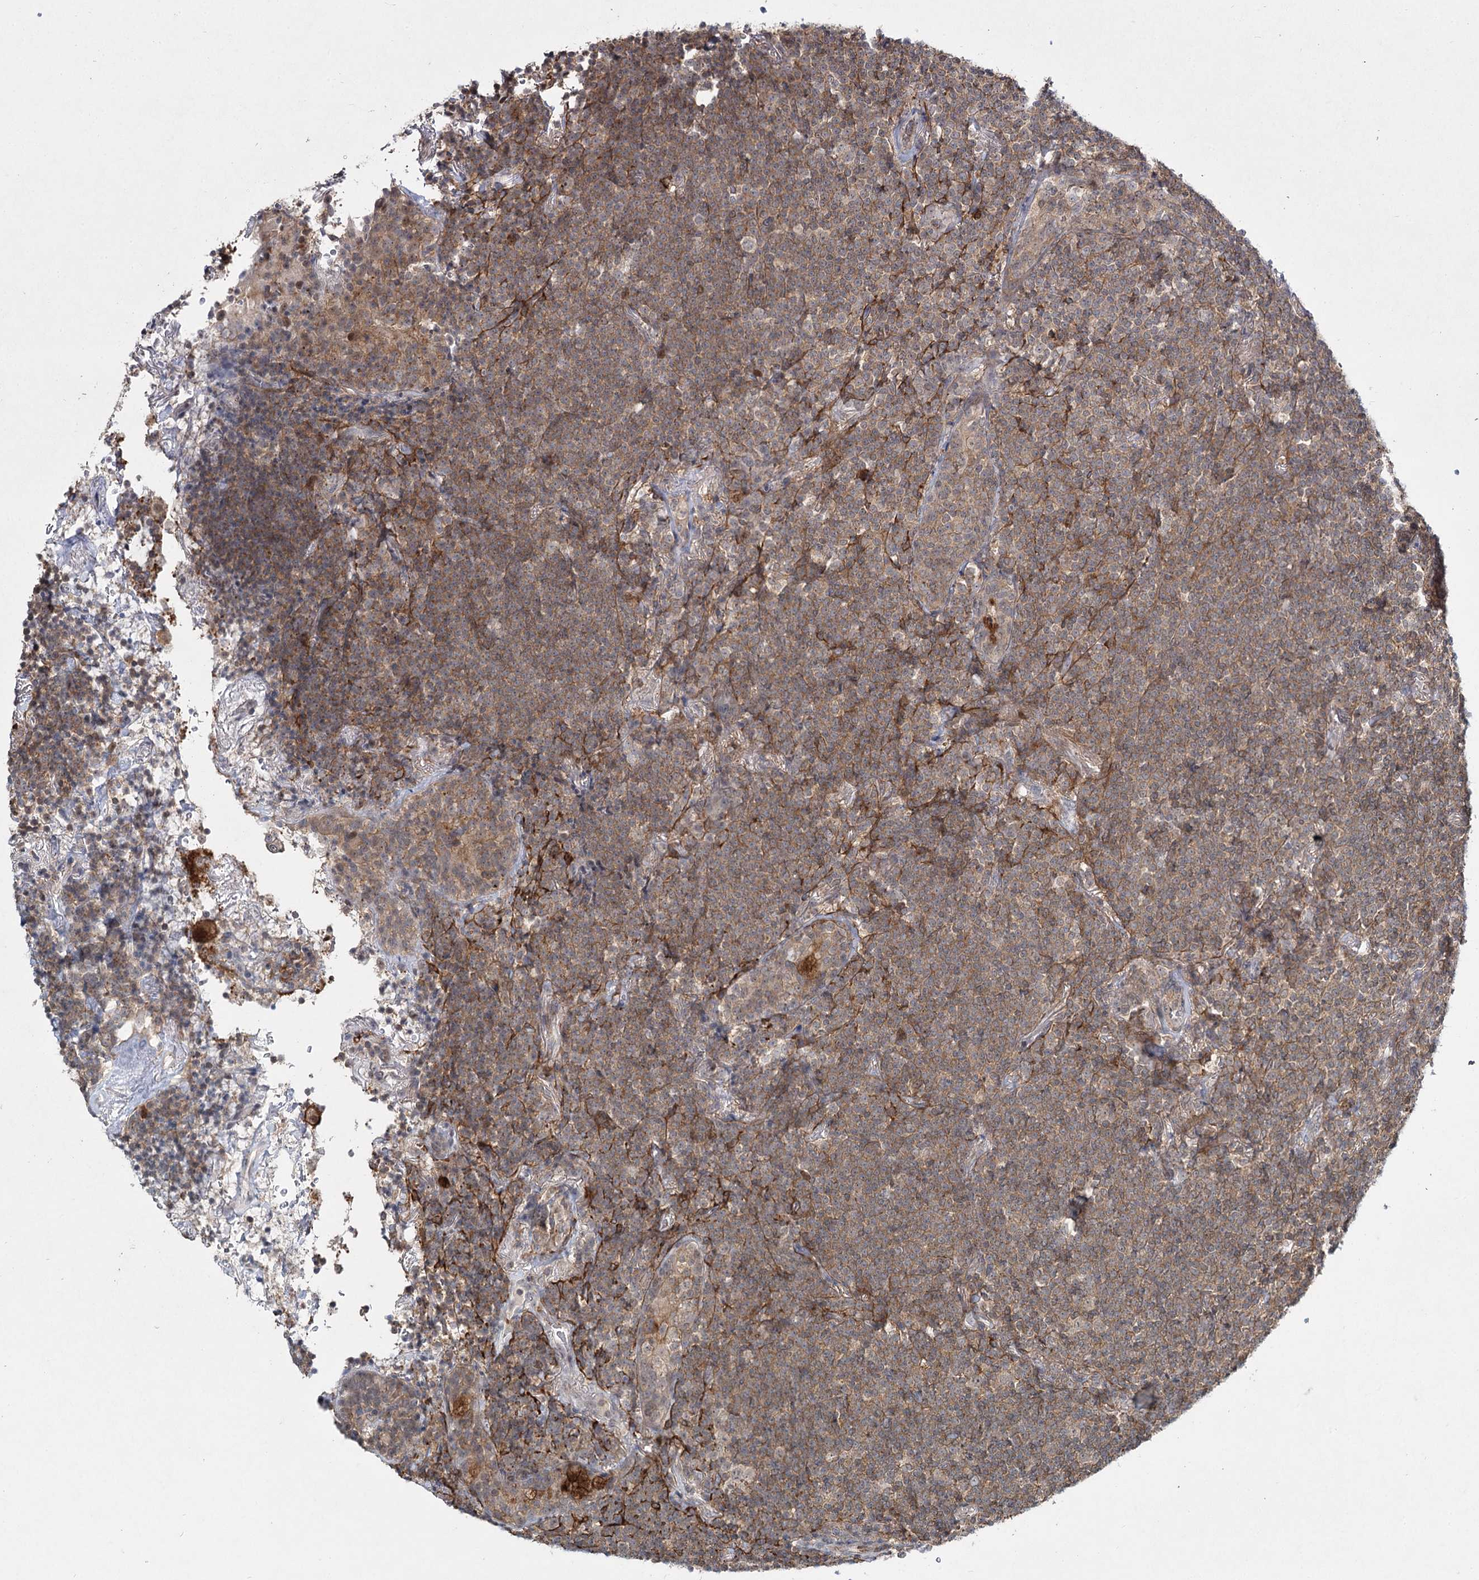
{"staining": {"intensity": "moderate", "quantity": ">75%", "location": "cytoplasmic/membranous"}, "tissue": "lymphoma", "cell_type": "Tumor cells", "image_type": "cancer", "snomed": [{"axis": "morphology", "description": "Malignant lymphoma, non-Hodgkin's type, Low grade"}, {"axis": "topography", "description": "Lung"}], "caption": "Immunohistochemical staining of malignant lymphoma, non-Hodgkin's type (low-grade) shows medium levels of moderate cytoplasmic/membranous expression in approximately >75% of tumor cells. (IHC, brightfield microscopy, high magnification).", "gene": "WDR44", "patient": {"sex": "female", "age": 71}}